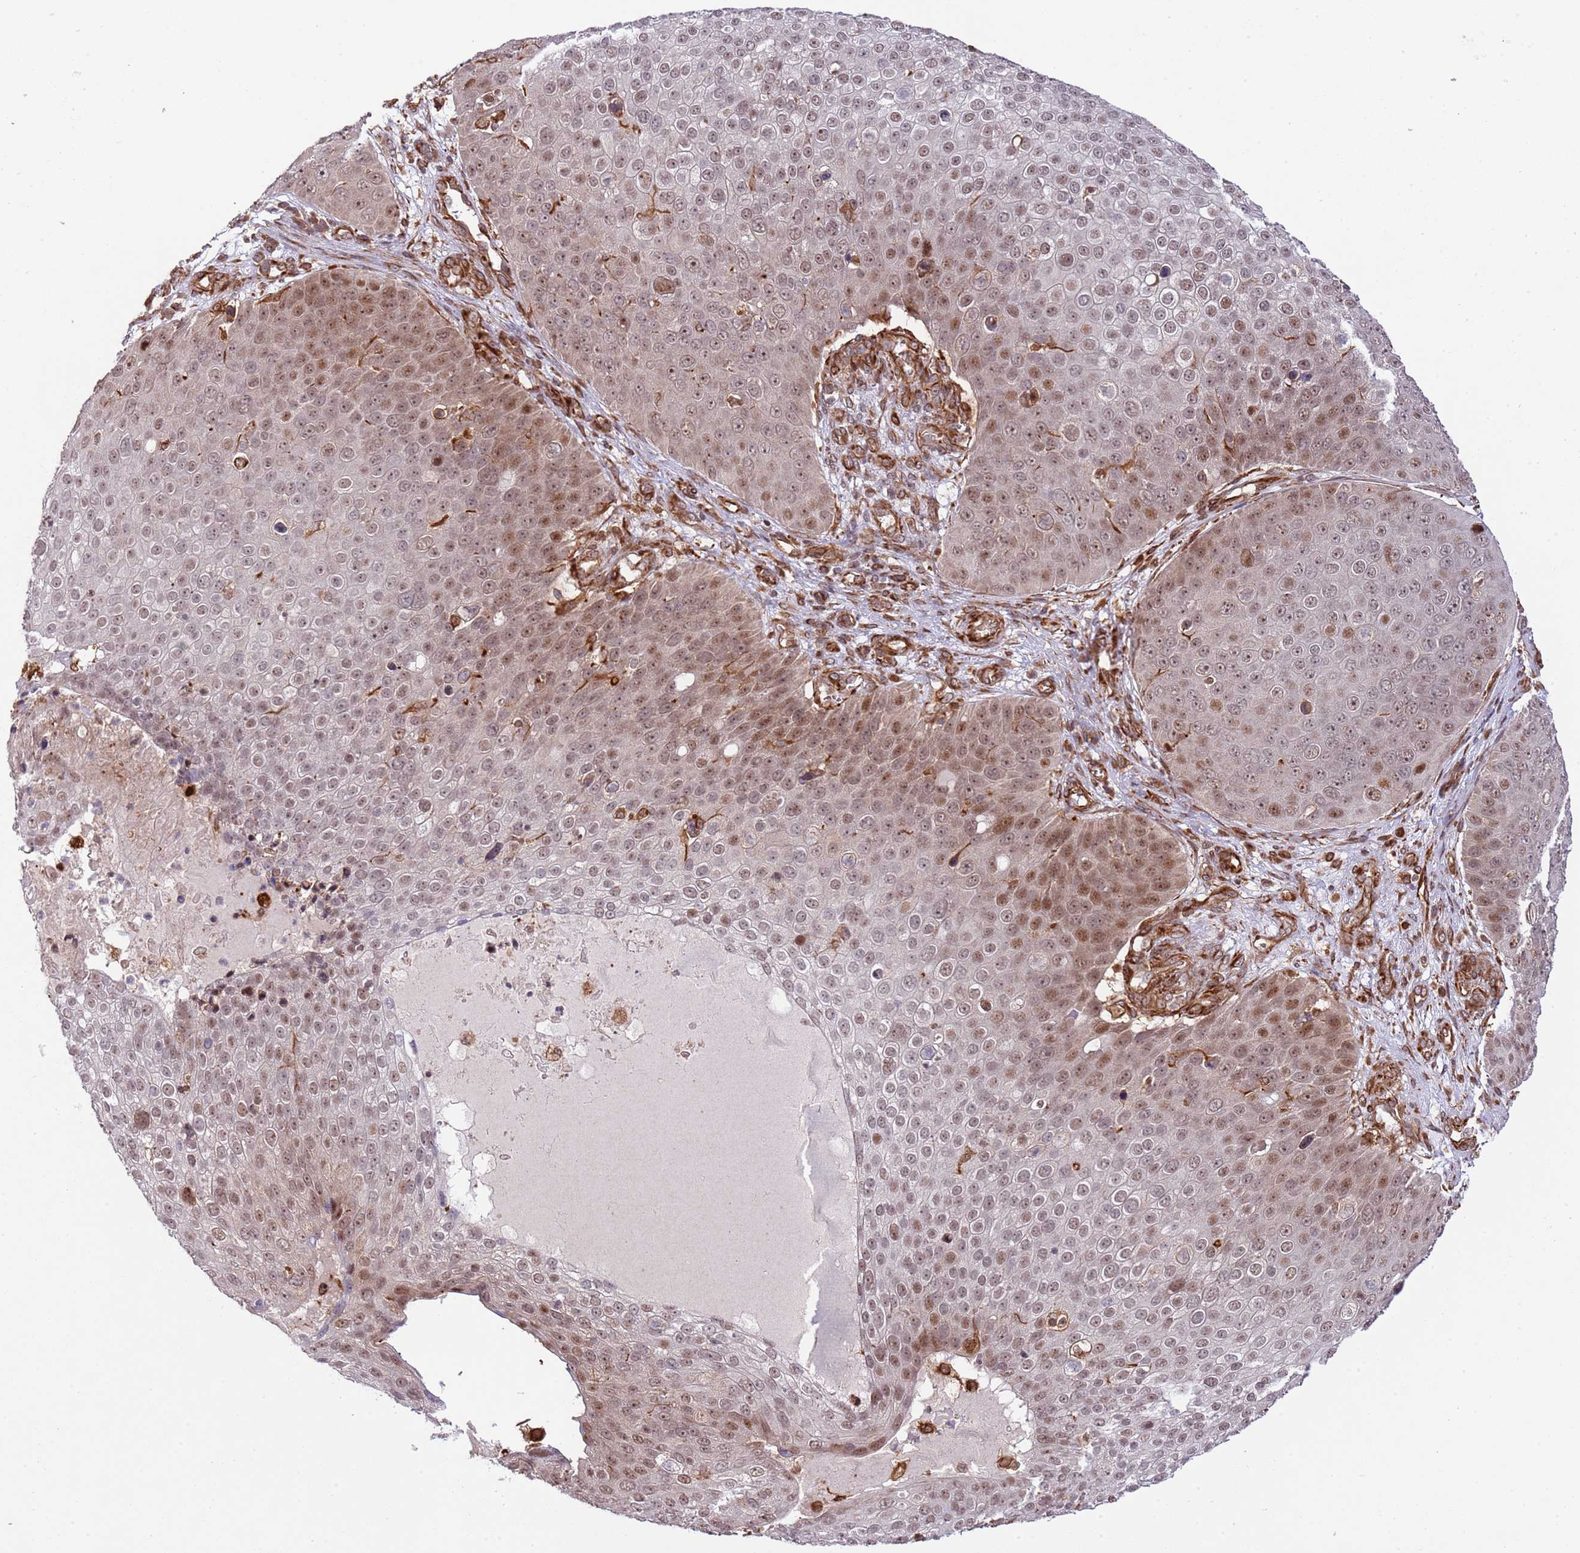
{"staining": {"intensity": "weak", "quantity": ">75%", "location": "cytoplasmic/membranous,nuclear"}, "tissue": "skin cancer", "cell_type": "Tumor cells", "image_type": "cancer", "snomed": [{"axis": "morphology", "description": "Squamous cell carcinoma, NOS"}, {"axis": "topography", "description": "Skin"}], "caption": "A high-resolution image shows IHC staining of skin squamous cell carcinoma, which reveals weak cytoplasmic/membranous and nuclear expression in about >75% of tumor cells.", "gene": "NEK3", "patient": {"sex": "male", "age": 71}}